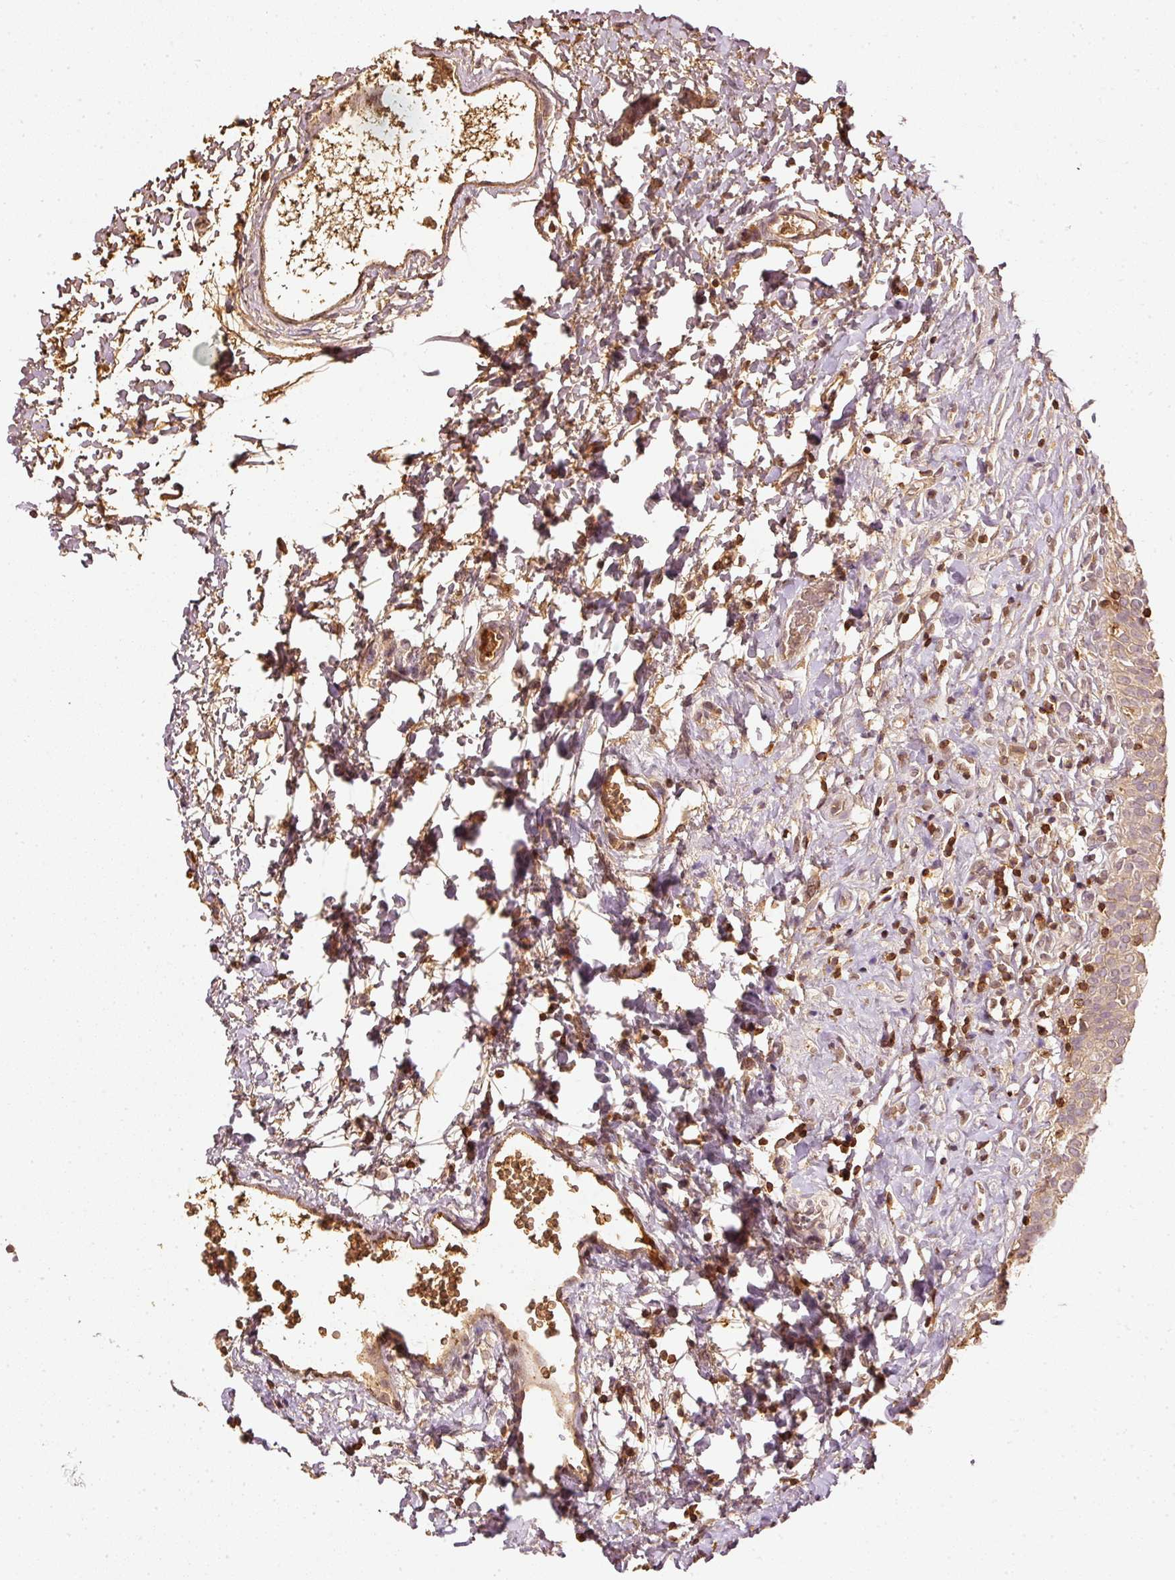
{"staining": {"intensity": "weak", "quantity": ">75%", "location": "cytoplasmic/membranous"}, "tissue": "urinary bladder", "cell_type": "Urothelial cells", "image_type": "normal", "snomed": [{"axis": "morphology", "description": "Normal tissue, NOS"}, {"axis": "topography", "description": "Urinary bladder"}], "caption": "A histopathology image of human urinary bladder stained for a protein demonstrates weak cytoplasmic/membranous brown staining in urothelial cells. (Brightfield microscopy of DAB IHC at high magnification).", "gene": "EVL", "patient": {"sex": "male", "age": 51}}